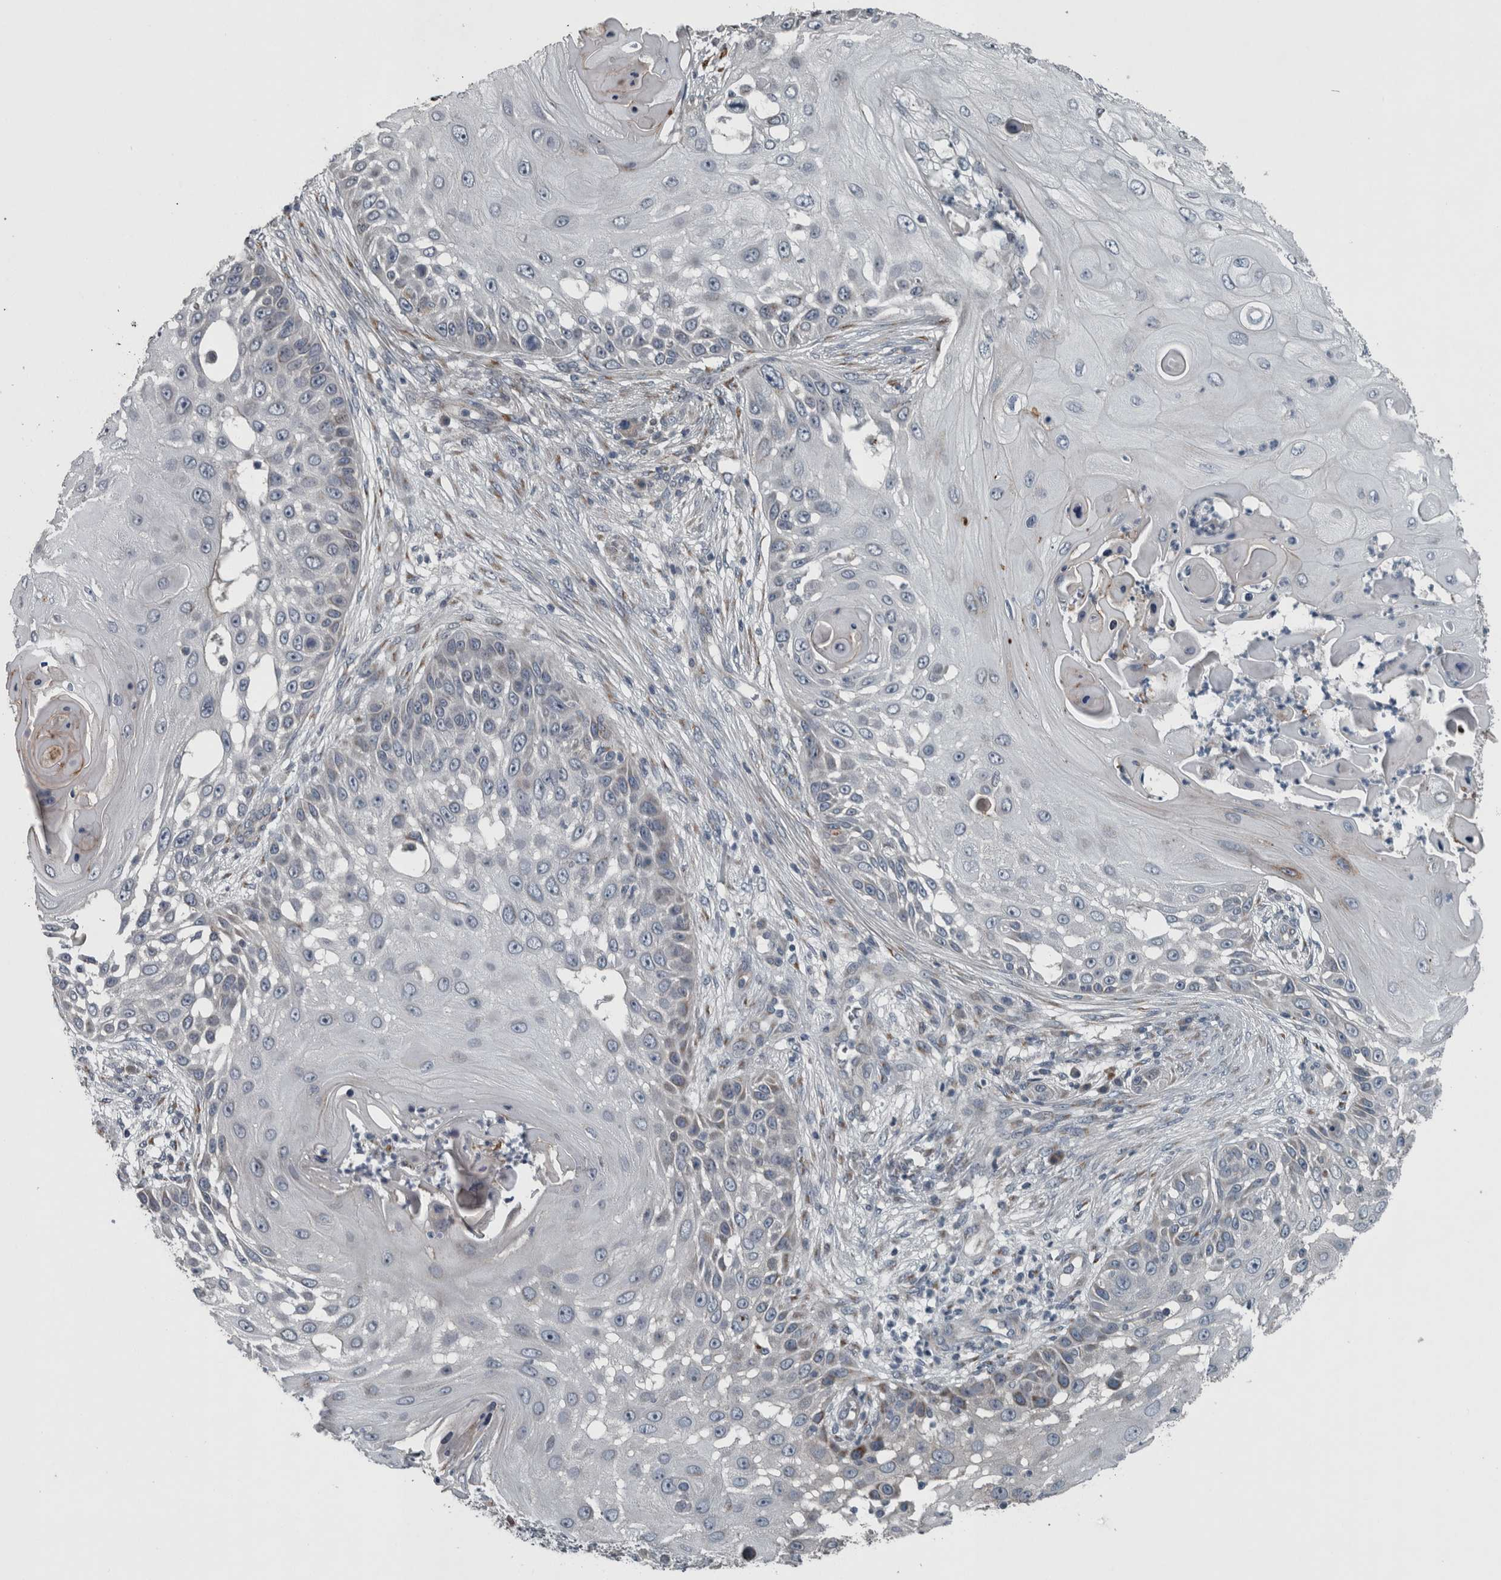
{"staining": {"intensity": "weak", "quantity": "<25%", "location": "cytoplasmic/membranous"}, "tissue": "skin cancer", "cell_type": "Tumor cells", "image_type": "cancer", "snomed": [{"axis": "morphology", "description": "Squamous cell carcinoma, NOS"}, {"axis": "topography", "description": "Skin"}], "caption": "Tumor cells are negative for protein expression in human skin cancer (squamous cell carcinoma).", "gene": "ZNF345", "patient": {"sex": "female", "age": 44}}